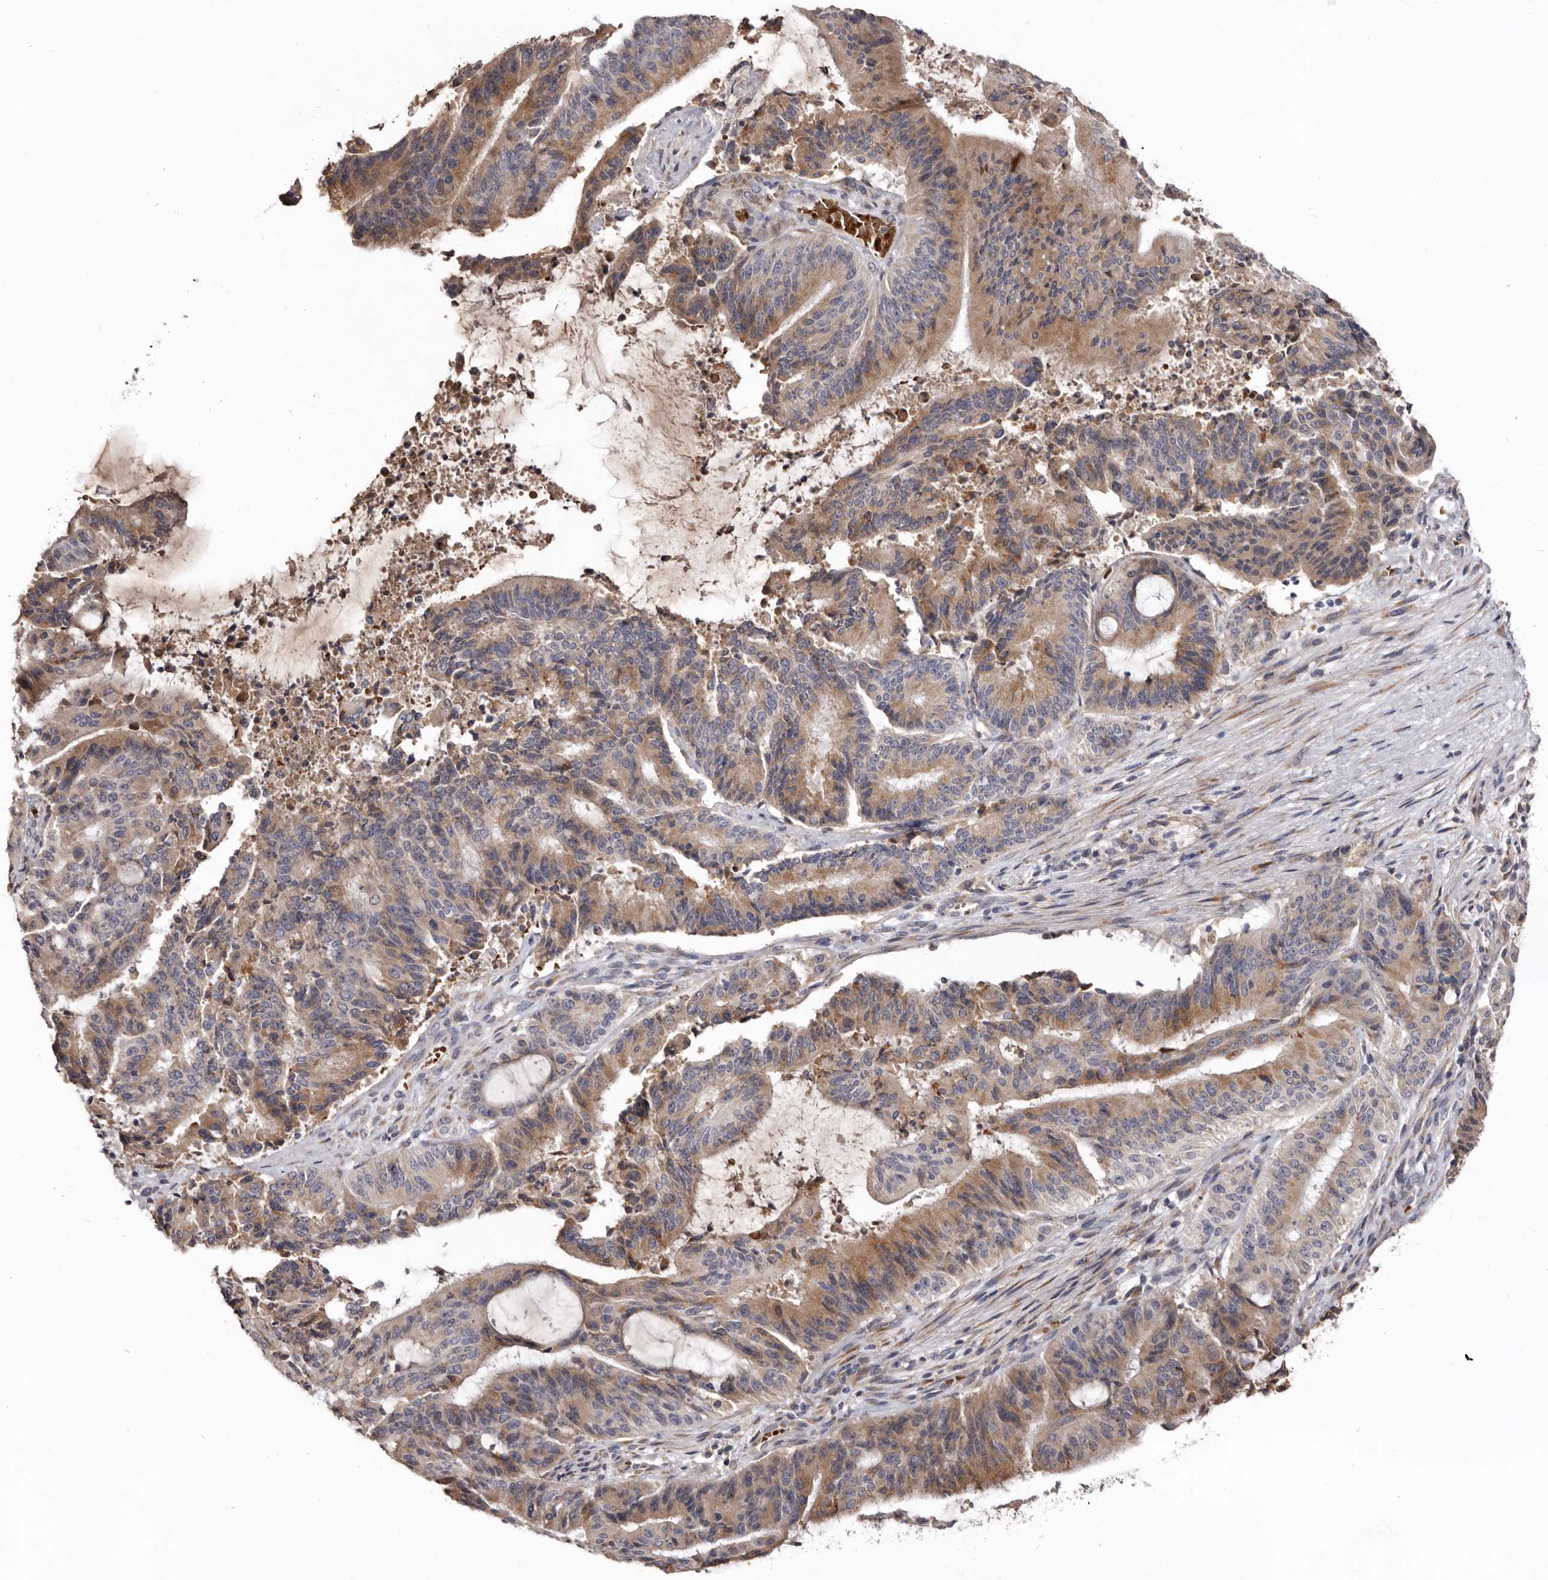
{"staining": {"intensity": "moderate", "quantity": ">75%", "location": "cytoplasmic/membranous"}, "tissue": "liver cancer", "cell_type": "Tumor cells", "image_type": "cancer", "snomed": [{"axis": "morphology", "description": "Normal tissue, NOS"}, {"axis": "morphology", "description": "Cholangiocarcinoma"}, {"axis": "topography", "description": "Liver"}, {"axis": "topography", "description": "Peripheral nerve tissue"}], "caption": "Immunohistochemistry of human cholangiocarcinoma (liver) reveals medium levels of moderate cytoplasmic/membranous positivity in about >75% of tumor cells. (Stains: DAB in brown, nuclei in blue, Microscopy: brightfield microscopy at high magnification).", "gene": "NENF", "patient": {"sex": "female", "age": 73}}